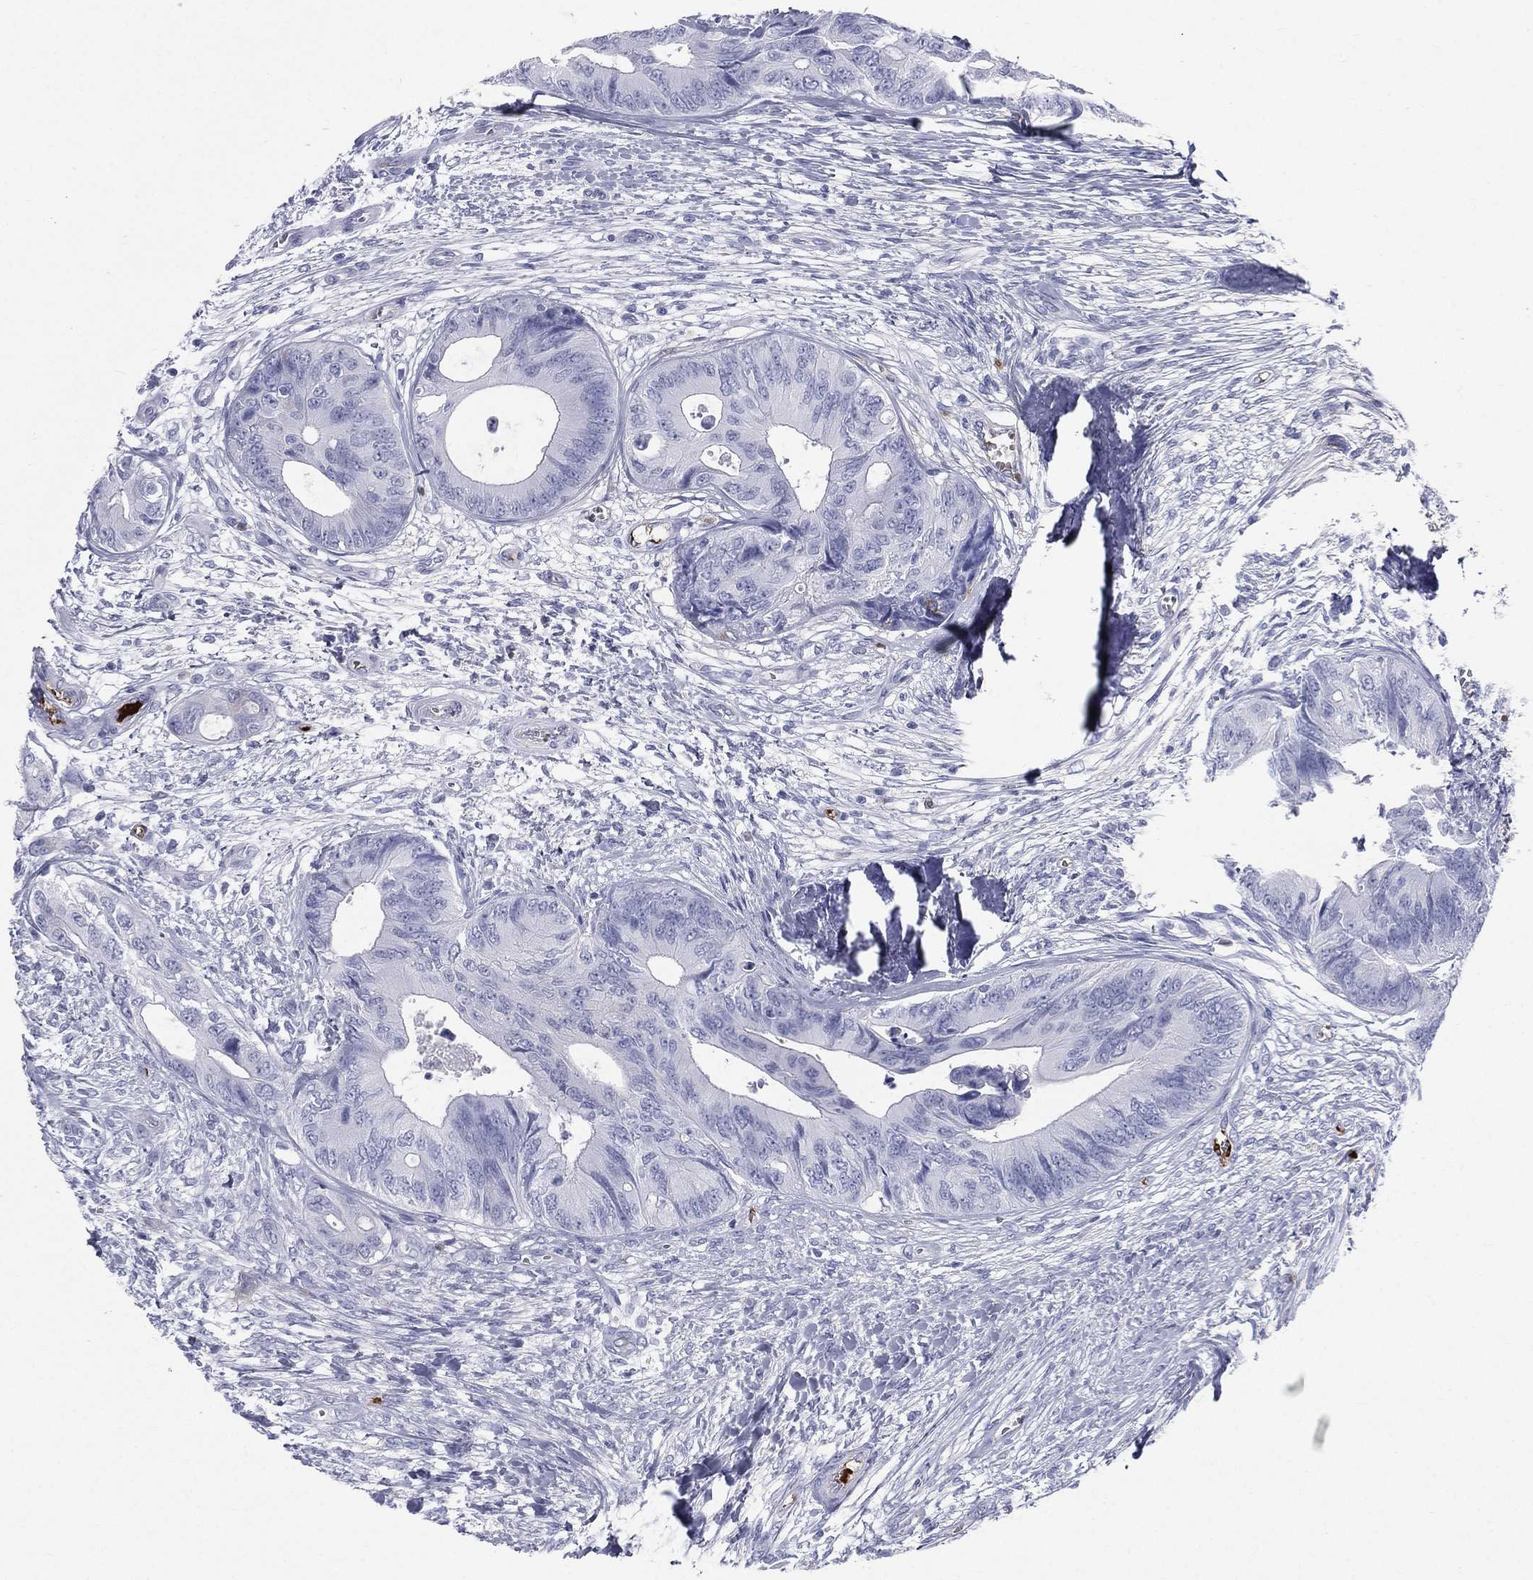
{"staining": {"intensity": "negative", "quantity": "none", "location": "none"}, "tissue": "colorectal cancer", "cell_type": "Tumor cells", "image_type": "cancer", "snomed": [{"axis": "morphology", "description": "Normal tissue, NOS"}, {"axis": "morphology", "description": "Adenocarcinoma, NOS"}, {"axis": "topography", "description": "Colon"}], "caption": "Micrograph shows no protein positivity in tumor cells of colorectal cancer tissue.", "gene": "HP", "patient": {"sex": "male", "age": 65}}